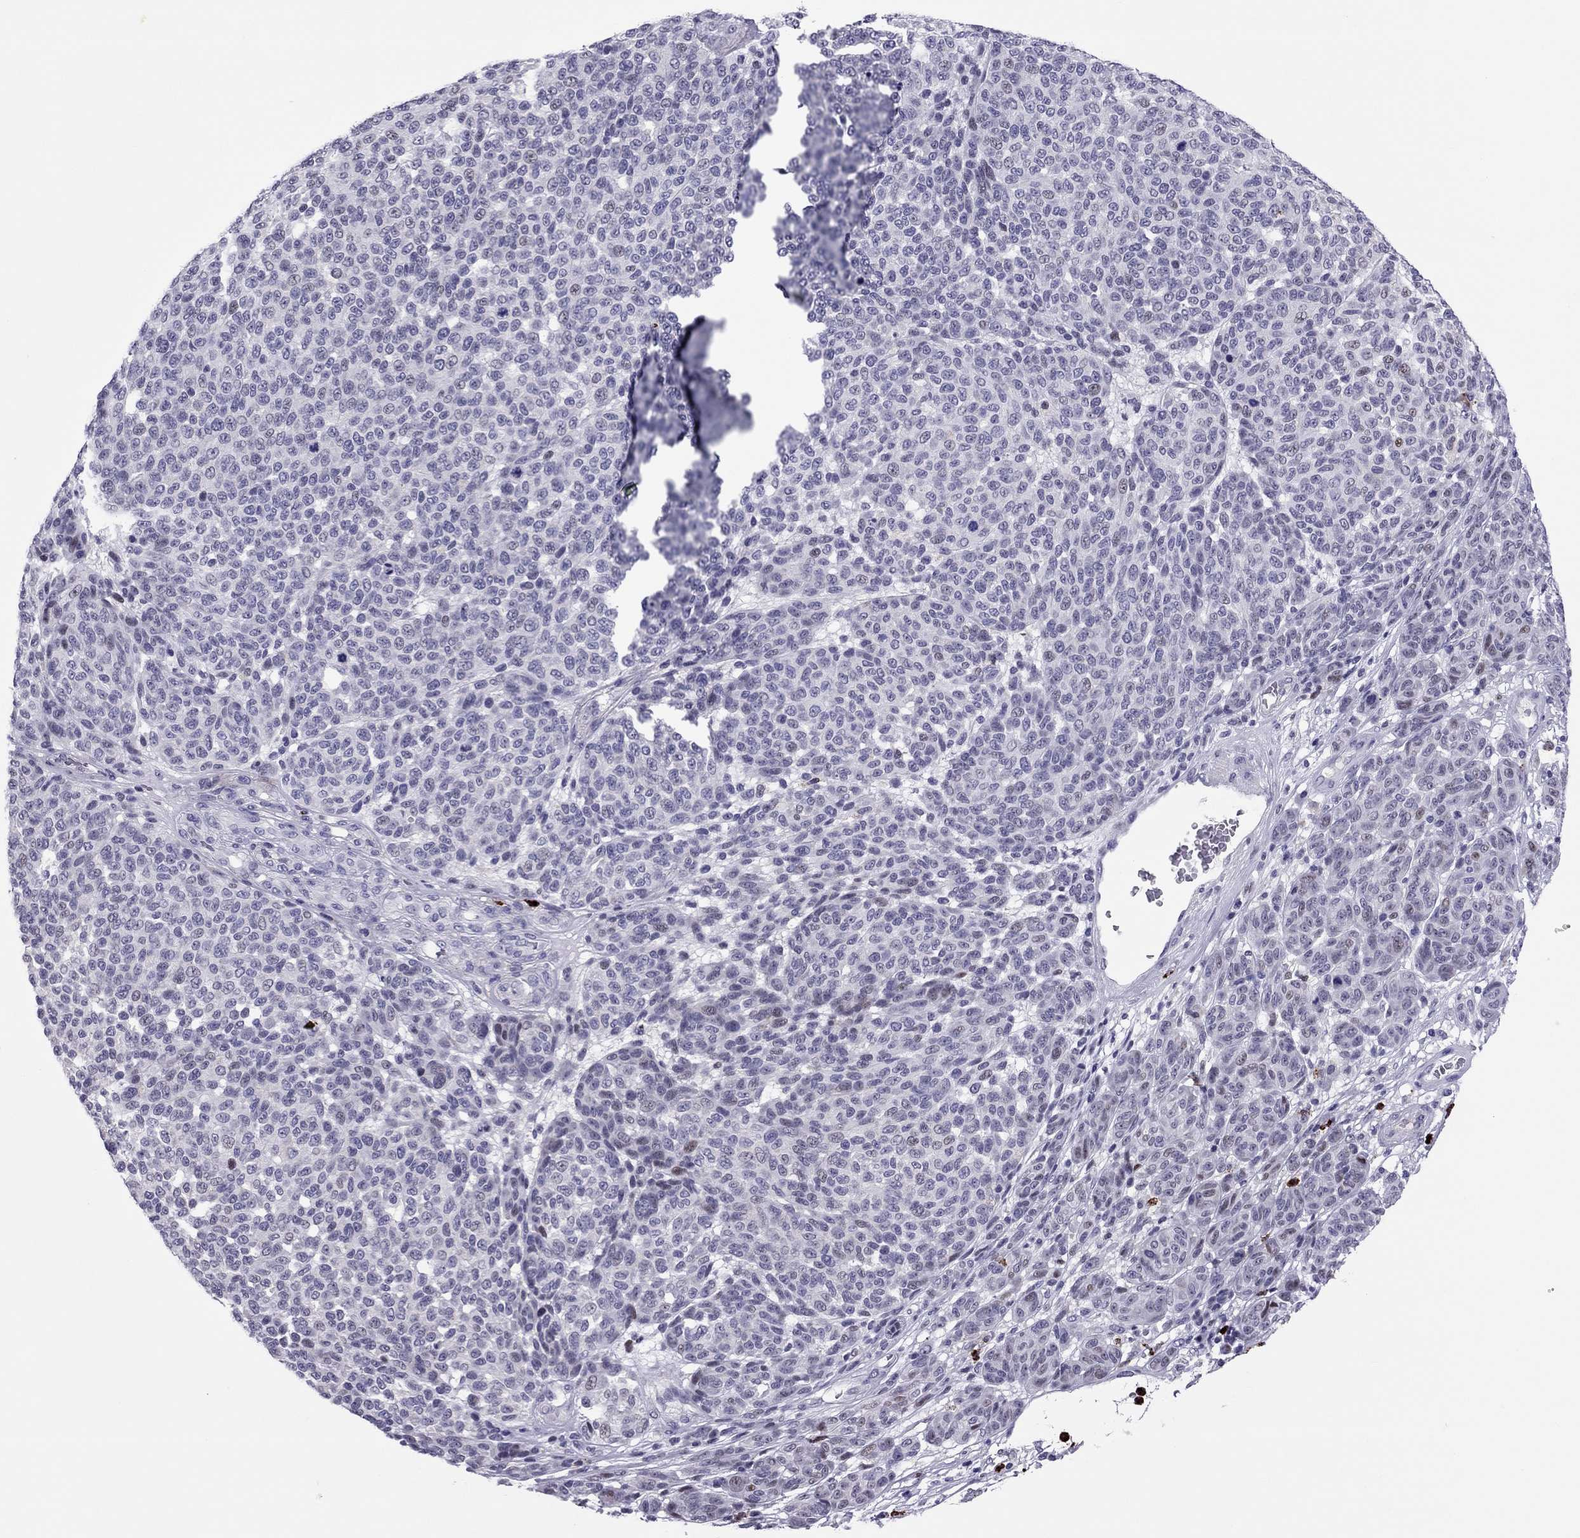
{"staining": {"intensity": "negative", "quantity": "none", "location": "none"}, "tissue": "melanoma", "cell_type": "Tumor cells", "image_type": "cancer", "snomed": [{"axis": "morphology", "description": "Malignant melanoma, NOS"}, {"axis": "topography", "description": "Skin"}], "caption": "There is no significant positivity in tumor cells of malignant melanoma. Brightfield microscopy of IHC stained with DAB (brown) and hematoxylin (blue), captured at high magnification.", "gene": "CCL27", "patient": {"sex": "male", "age": 59}}